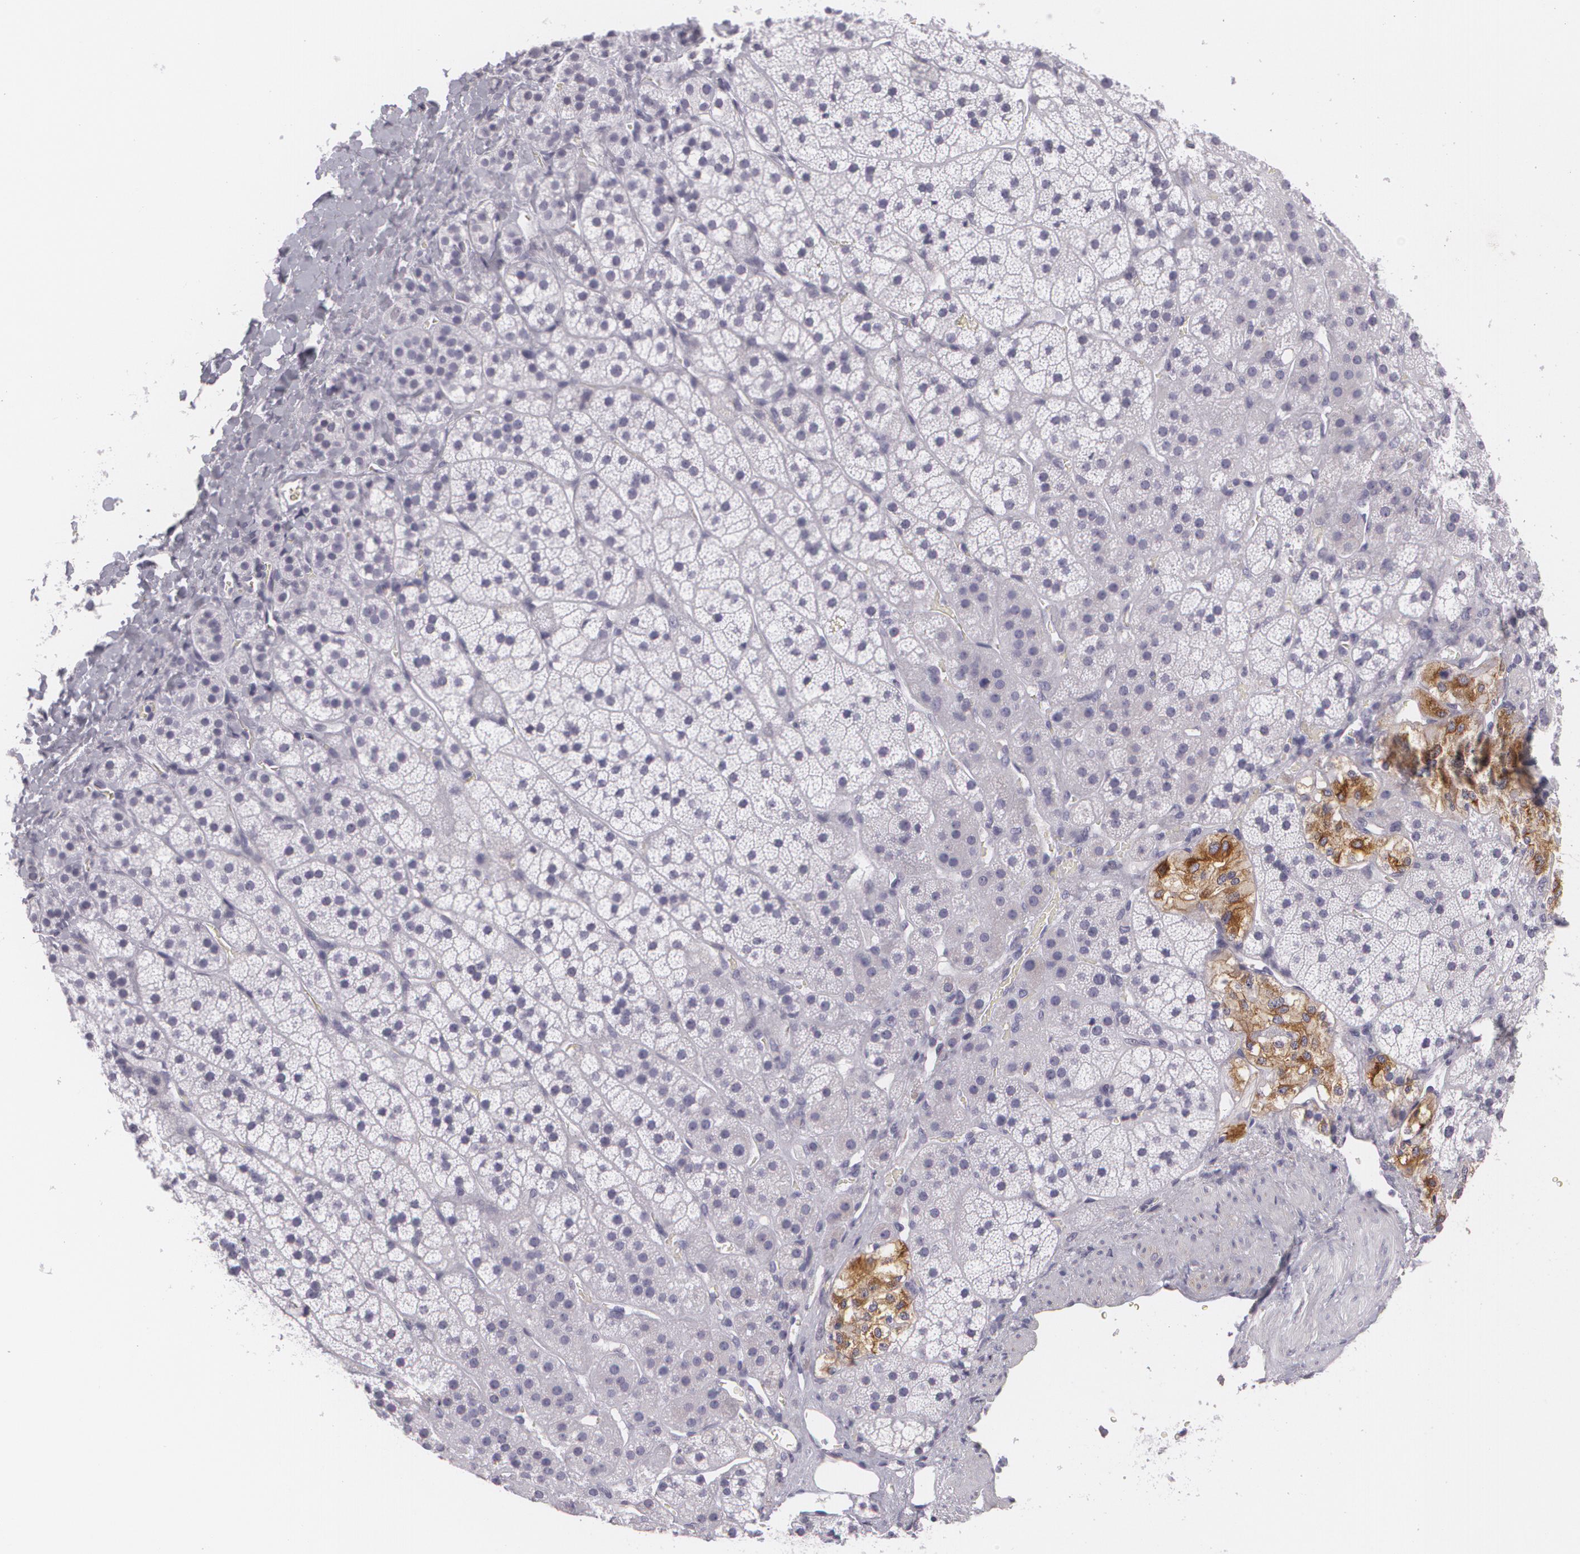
{"staining": {"intensity": "moderate", "quantity": "<25%", "location": "cytoplasmic/membranous"}, "tissue": "adrenal gland", "cell_type": "Glandular cells", "image_type": "normal", "snomed": [{"axis": "morphology", "description": "Normal tissue, NOS"}, {"axis": "topography", "description": "Adrenal gland"}], "caption": "Adrenal gland stained for a protein (brown) displays moderate cytoplasmic/membranous positive expression in approximately <25% of glandular cells.", "gene": "MAP2", "patient": {"sex": "female", "age": 44}}